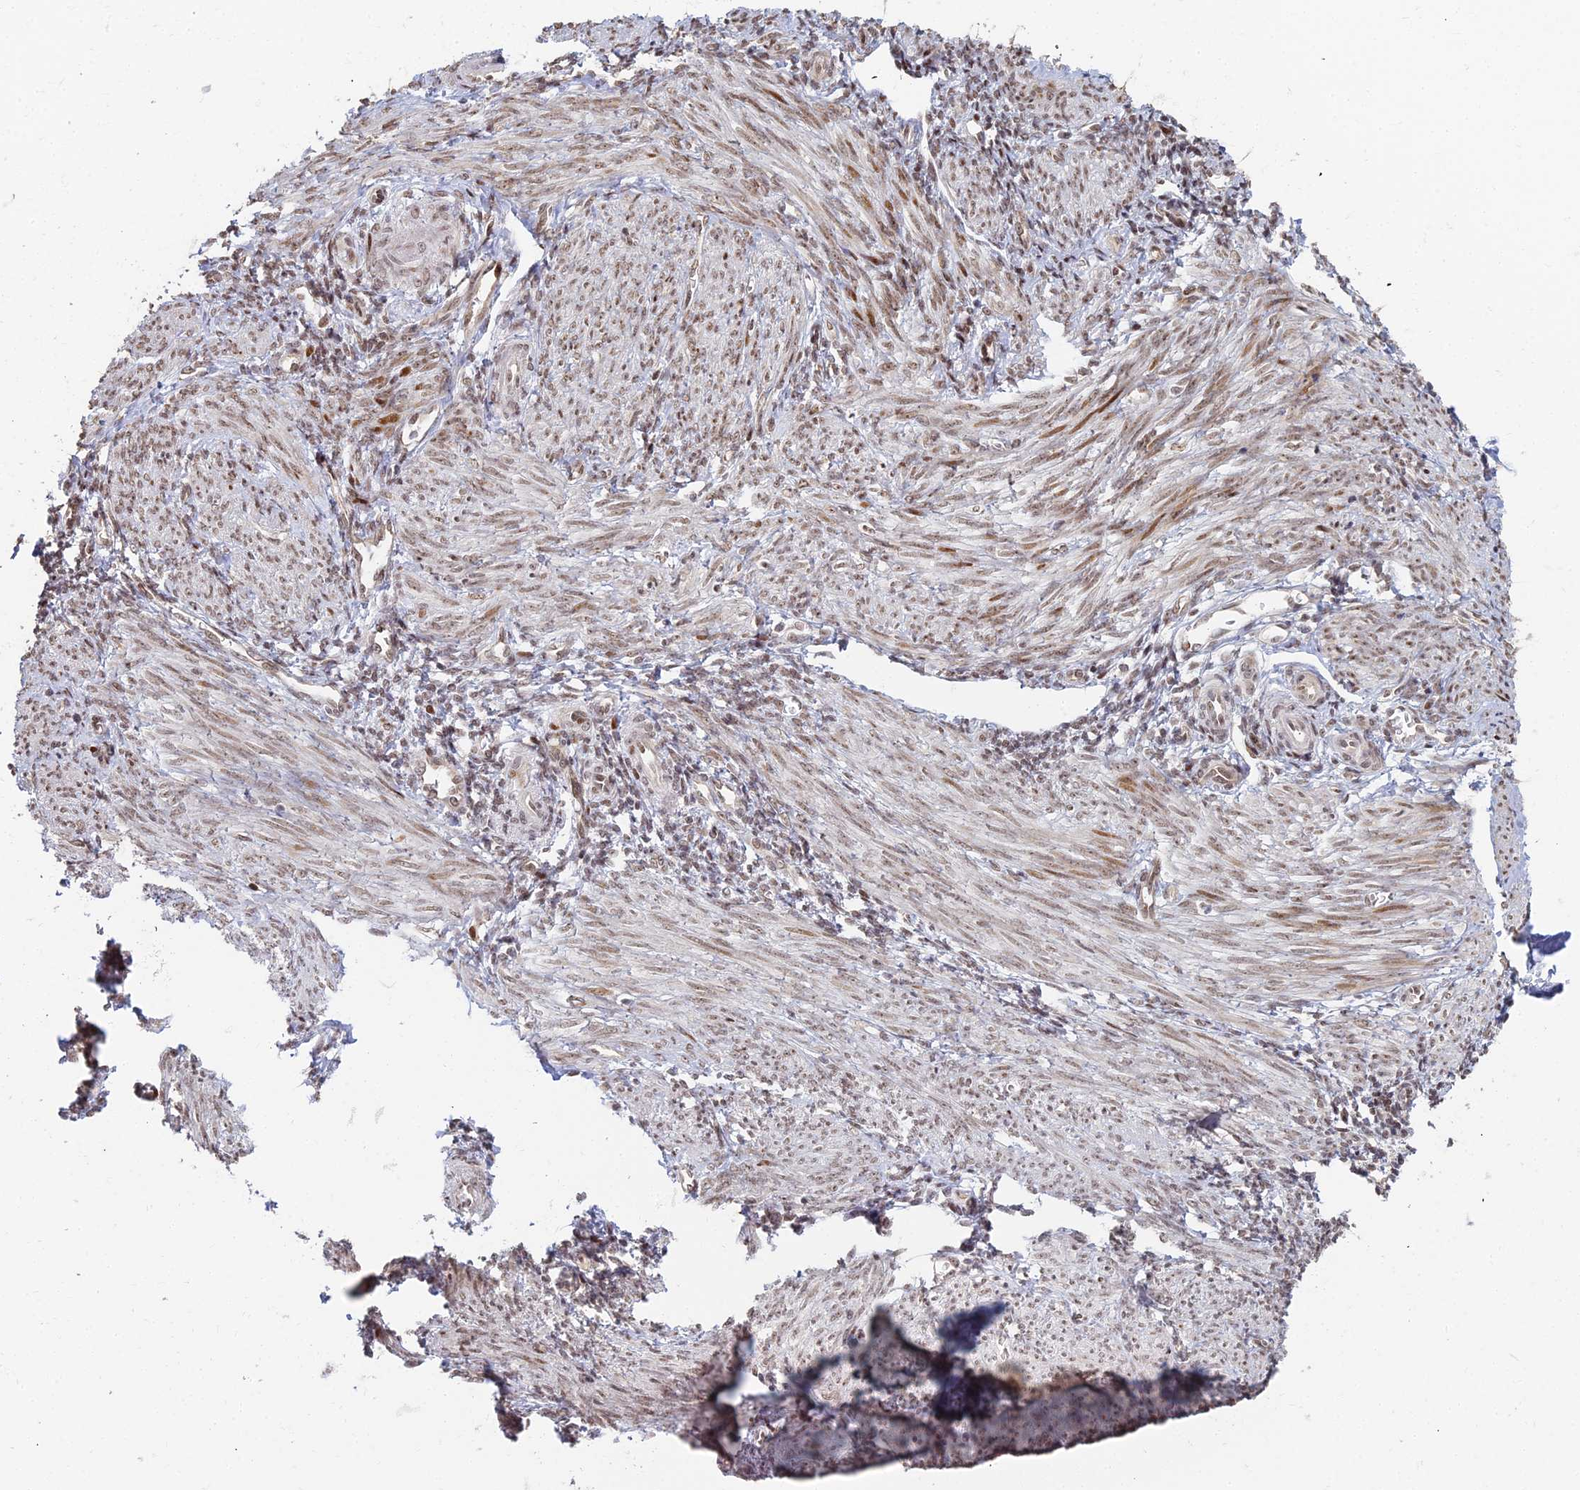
{"staining": {"intensity": "moderate", "quantity": ">75%", "location": "nuclear"}, "tissue": "endometrium", "cell_type": "Cells in endometrial stroma", "image_type": "normal", "snomed": [{"axis": "morphology", "description": "Normal tissue, NOS"}, {"axis": "topography", "description": "Uterus"}, {"axis": "topography", "description": "Endometrium"}], "caption": "IHC (DAB (3,3'-diaminobenzidine)) staining of benign human endometrium demonstrates moderate nuclear protein positivity in approximately >75% of cells in endometrial stroma.", "gene": "ABCA2", "patient": {"sex": "female", "age": 48}}